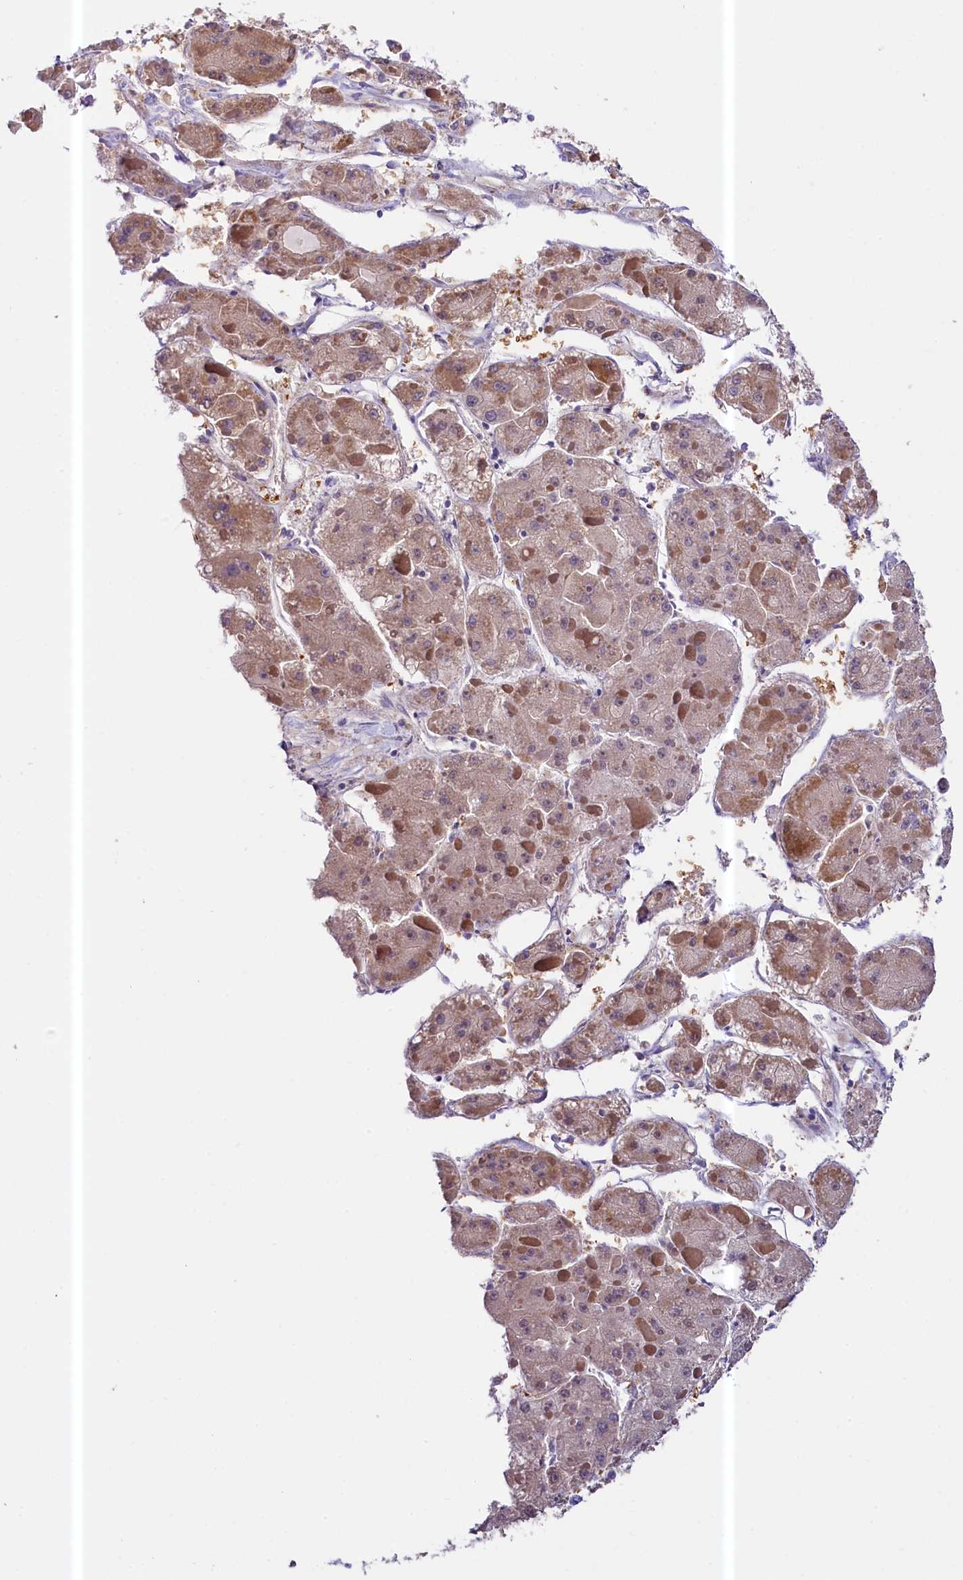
{"staining": {"intensity": "moderate", "quantity": ">75%", "location": "cytoplasmic/membranous,nuclear"}, "tissue": "liver cancer", "cell_type": "Tumor cells", "image_type": "cancer", "snomed": [{"axis": "morphology", "description": "Carcinoma, Hepatocellular, NOS"}, {"axis": "topography", "description": "Liver"}], "caption": "About >75% of tumor cells in human liver hepatocellular carcinoma demonstrate moderate cytoplasmic/membranous and nuclear protein staining as visualized by brown immunohistochemical staining.", "gene": "CEP295", "patient": {"sex": "female", "age": 73}}